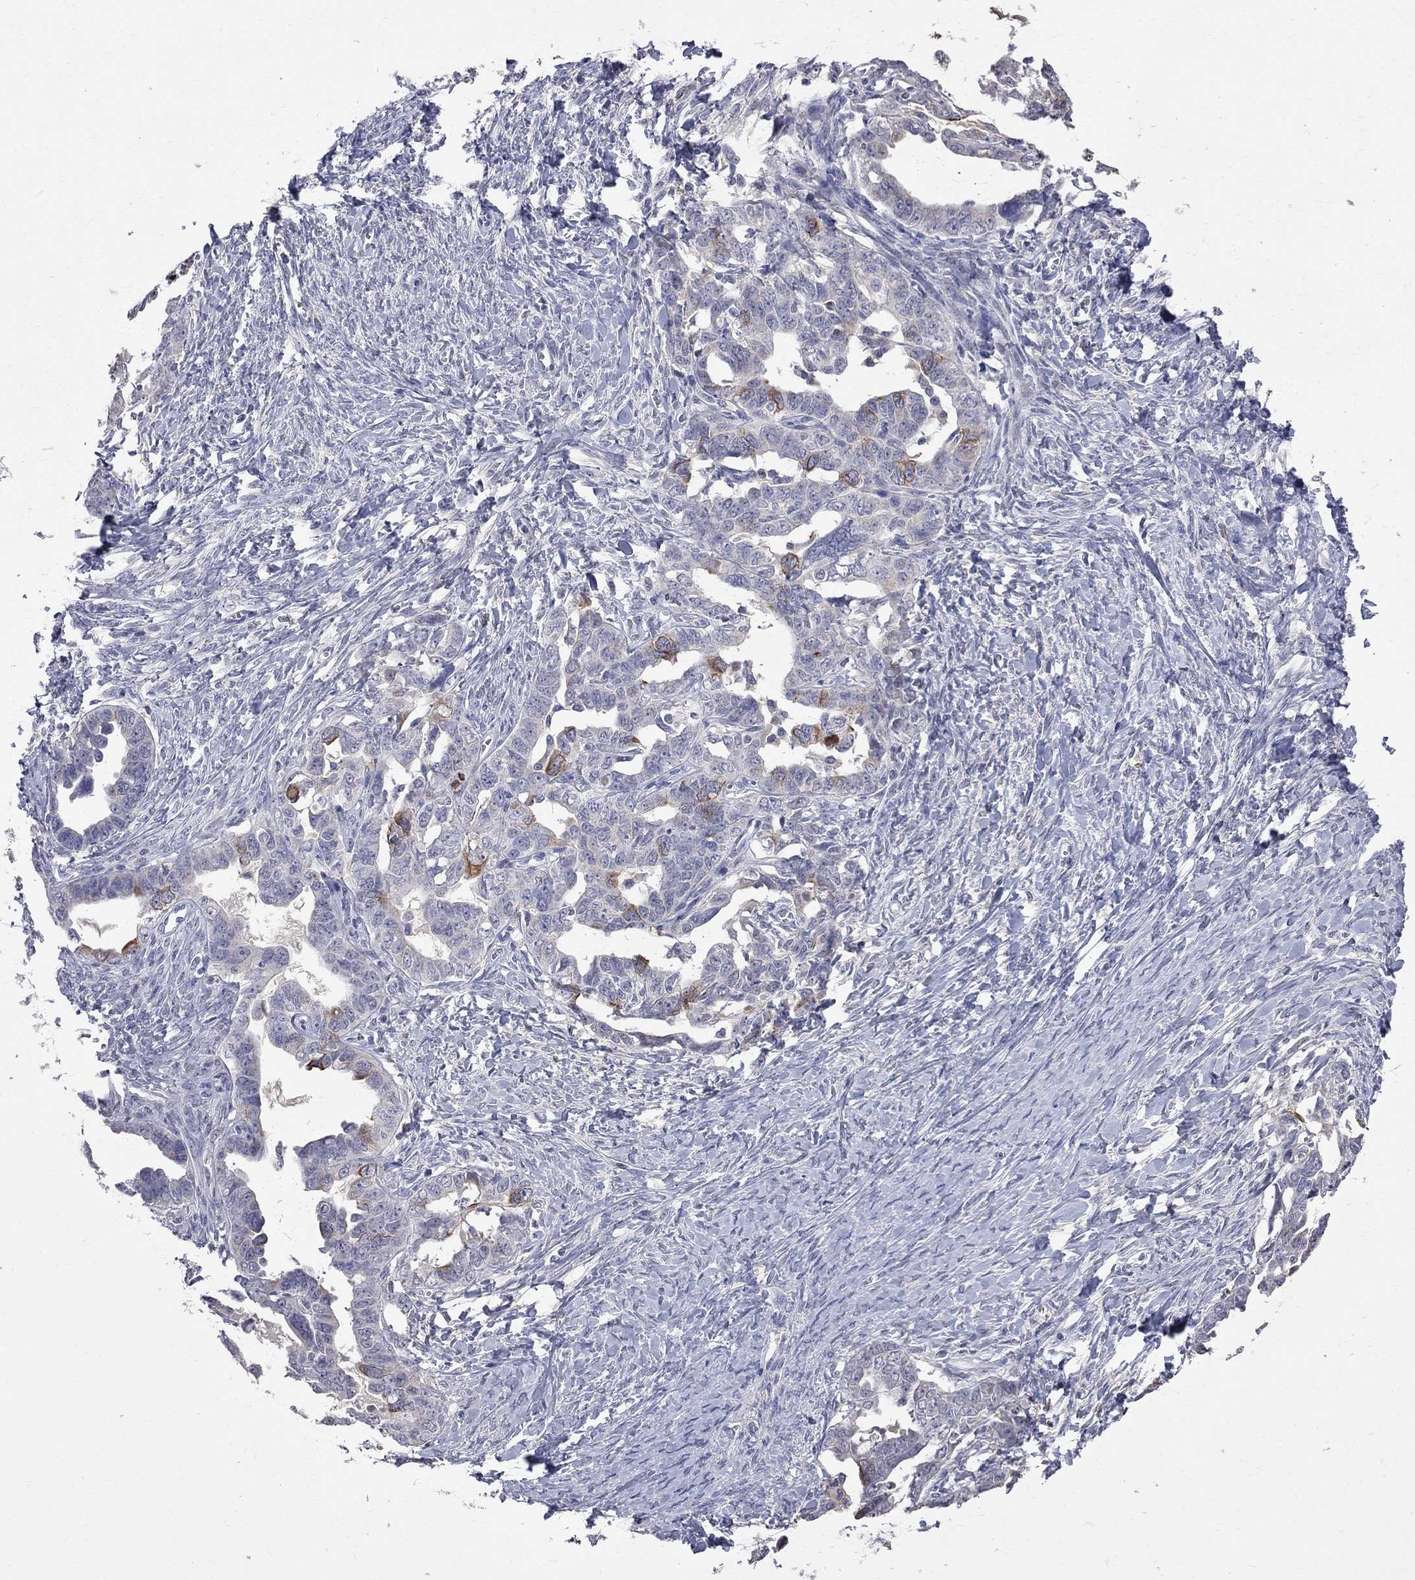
{"staining": {"intensity": "moderate", "quantity": "<25%", "location": "cytoplasmic/membranous"}, "tissue": "ovarian cancer", "cell_type": "Tumor cells", "image_type": "cancer", "snomed": [{"axis": "morphology", "description": "Cystadenocarcinoma, serous, NOS"}, {"axis": "topography", "description": "Ovary"}], "caption": "A brown stain shows moderate cytoplasmic/membranous expression of a protein in ovarian serous cystadenocarcinoma tumor cells.", "gene": "CKAP2", "patient": {"sex": "female", "age": 69}}